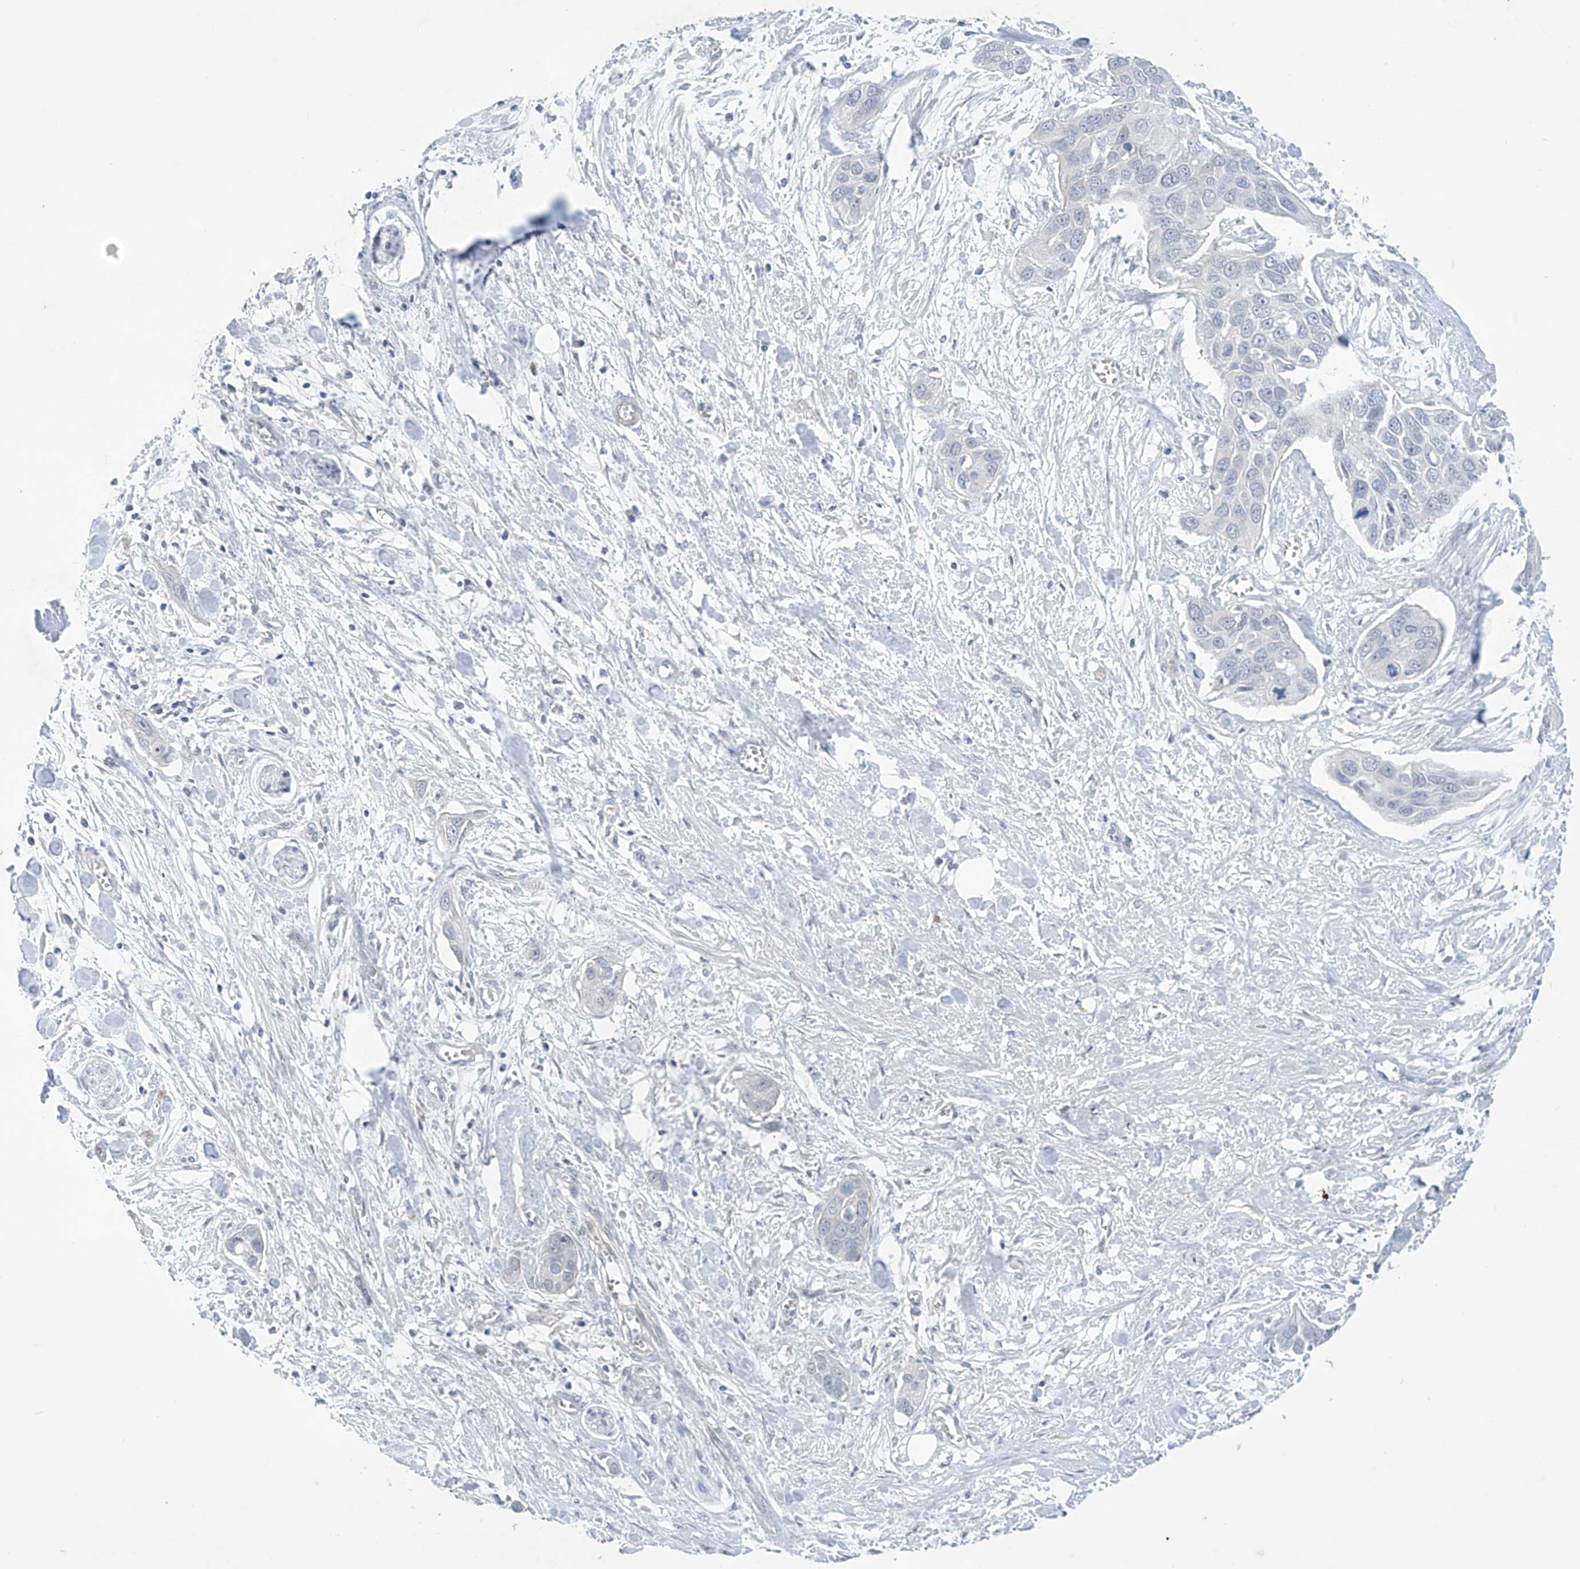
{"staining": {"intensity": "negative", "quantity": "none", "location": "none"}, "tissue": "pancreatic cancer", "cell_type": "Tumor cells", "image_type": "cancer", "snomed": [{"axis": "morphology", "description": "Adenocarcinoma, NOS"}, {"axis": "topography", "description": "Pancreas"}], "caption": "This is an immunohistochemistry photomicrograph of adenocarcinoma (pancreatic). There is no positivity in tumor cells.", "gene": "SLC35A5", "patient": {"sex": "female", "age": 60}}